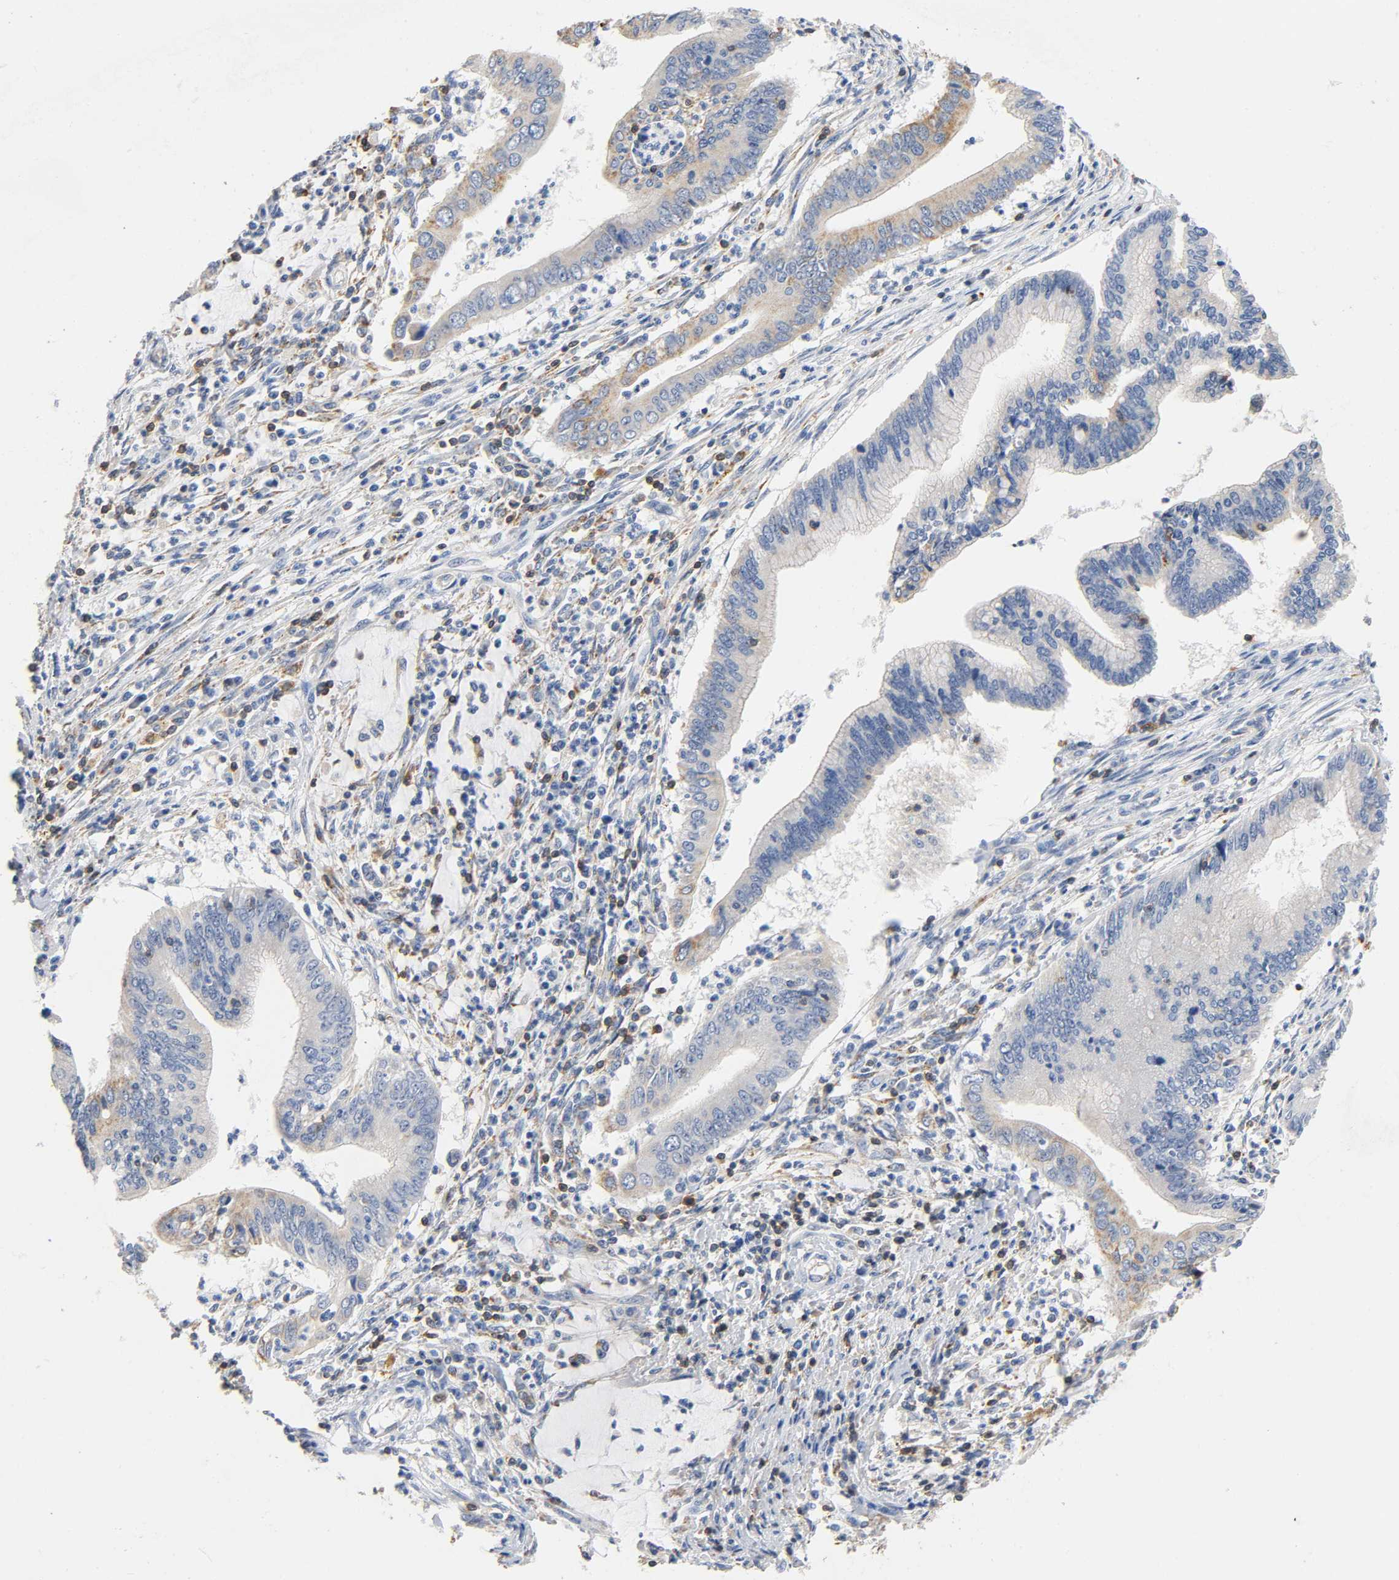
{"staining": {"intensity": "weak", "quantity": "25%-75%", "location": "cytoplasmic/membranous"}, "tissue": "cervical cancer", "cell_type": "Tumor cells", "image_type": "cancer", "snomed": [{"axis": "morphology", "description": "Adenocarcinoma, NOS"}, {"axis": "topography", "description": "Cervix"}], "caption": "The micrograph shows a brown stain indicating the presence of a protein in the cytoplasmic/membranous of tumor cells in cervical cancer.", "gene": "UCKL1", "patient": {"sex": "female", "age": 36}}